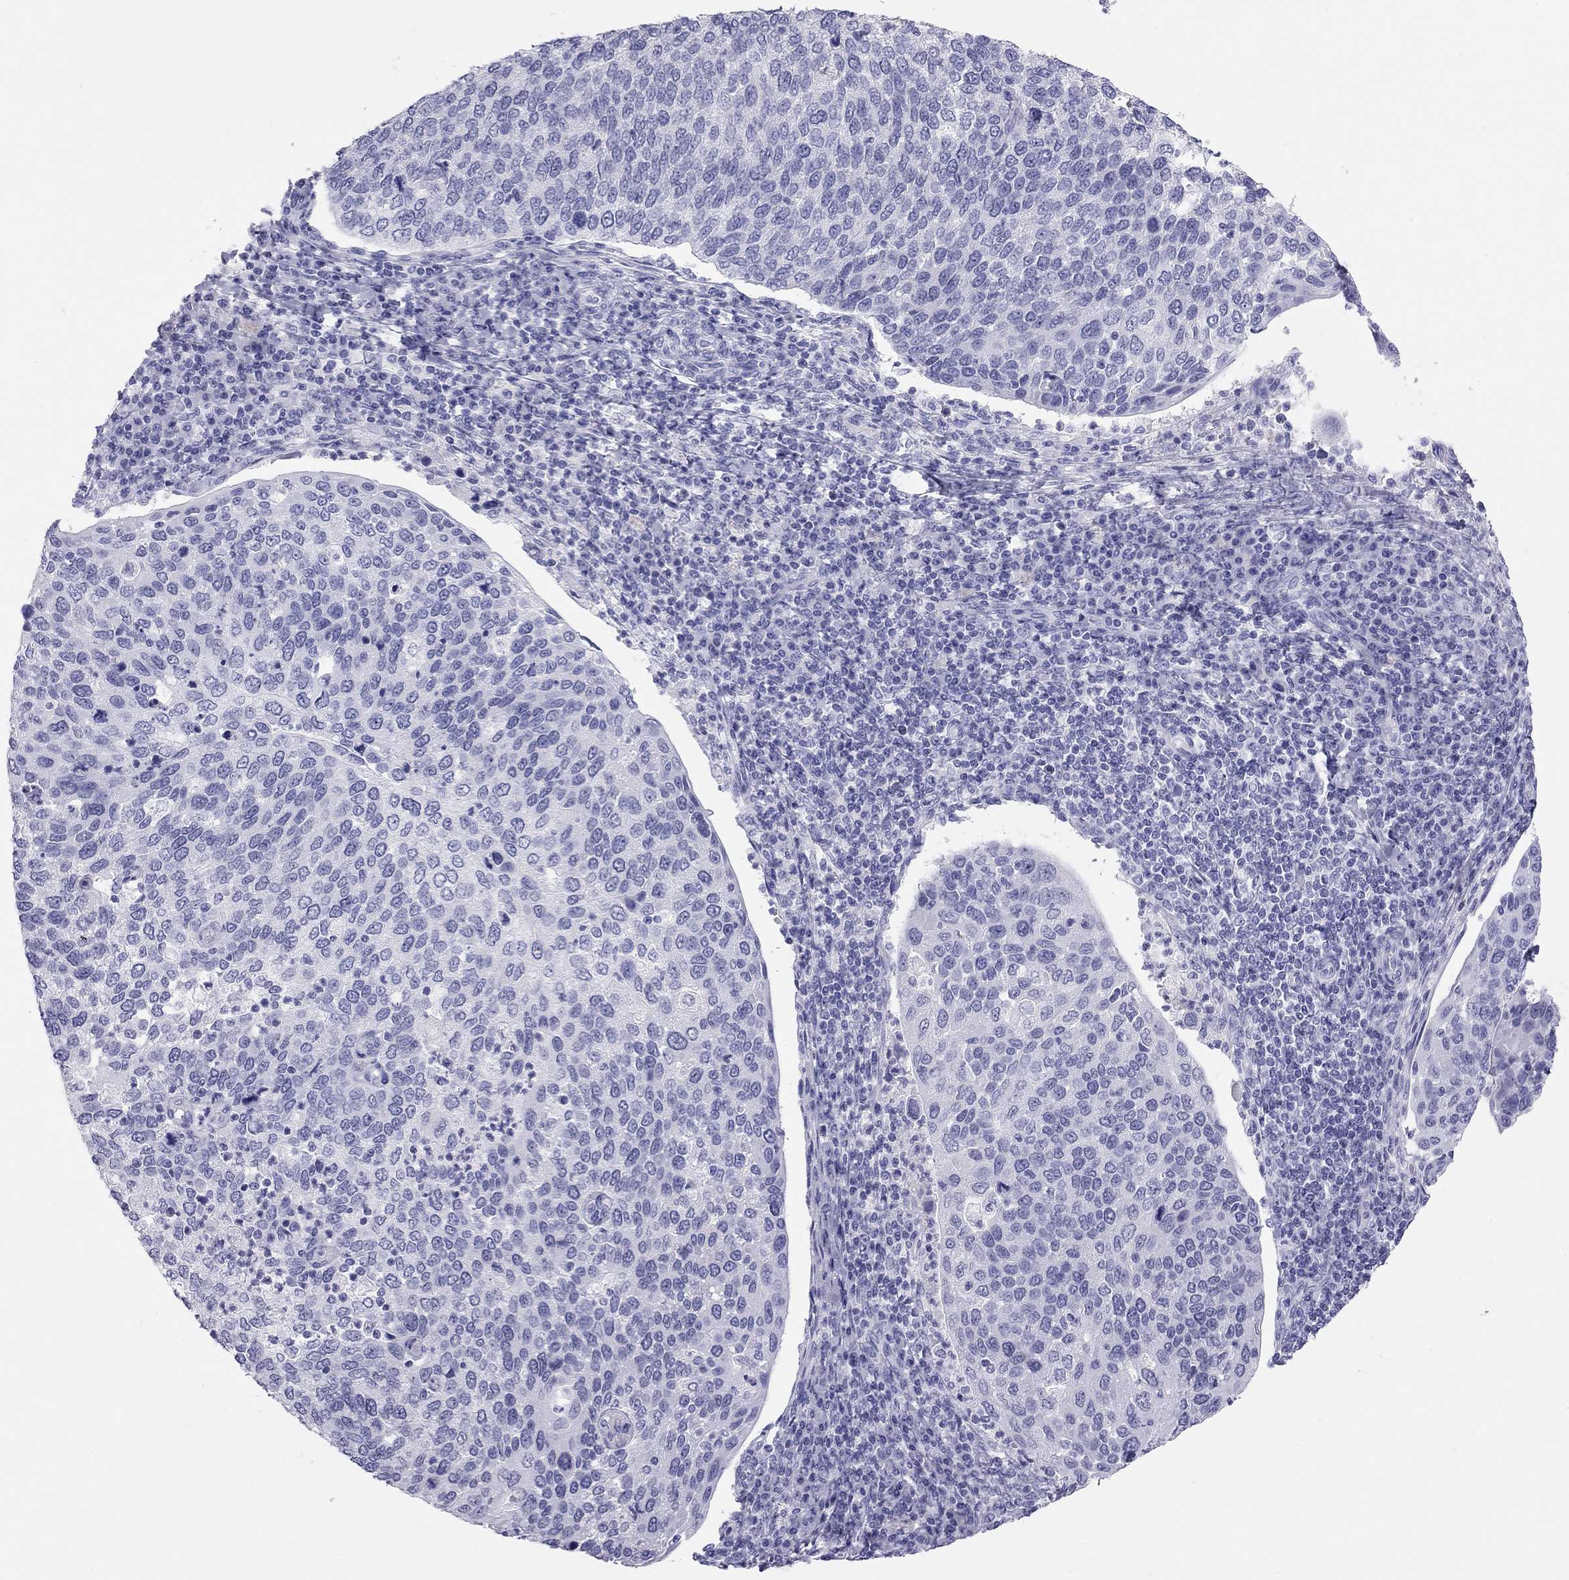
{"staining": {"intensity": "negative", "quantity": "none", "location": "none"}, "tissue": "cervical cancer", "cell_type": "Tumor cells", "image_type": "cancer", "snomed": [{"axis": "morphology", "description": "Squamous cell carcinoma, NOS"}, {"axis": "topography", "description": "Cervix"}], "caption": "DAB immunohistochemical staining of human cervical cancer demonstrates no significant expression in tumor cells. Brightfield microscopy of immunohistochemistry (IHC) stained with DAB (3,3'-diaminobenzidine) (brown) and hematoxylin (blue), captured at high magnification.", "gene": "TRPM3", "patient": {"sex": "female", "age": 54}}